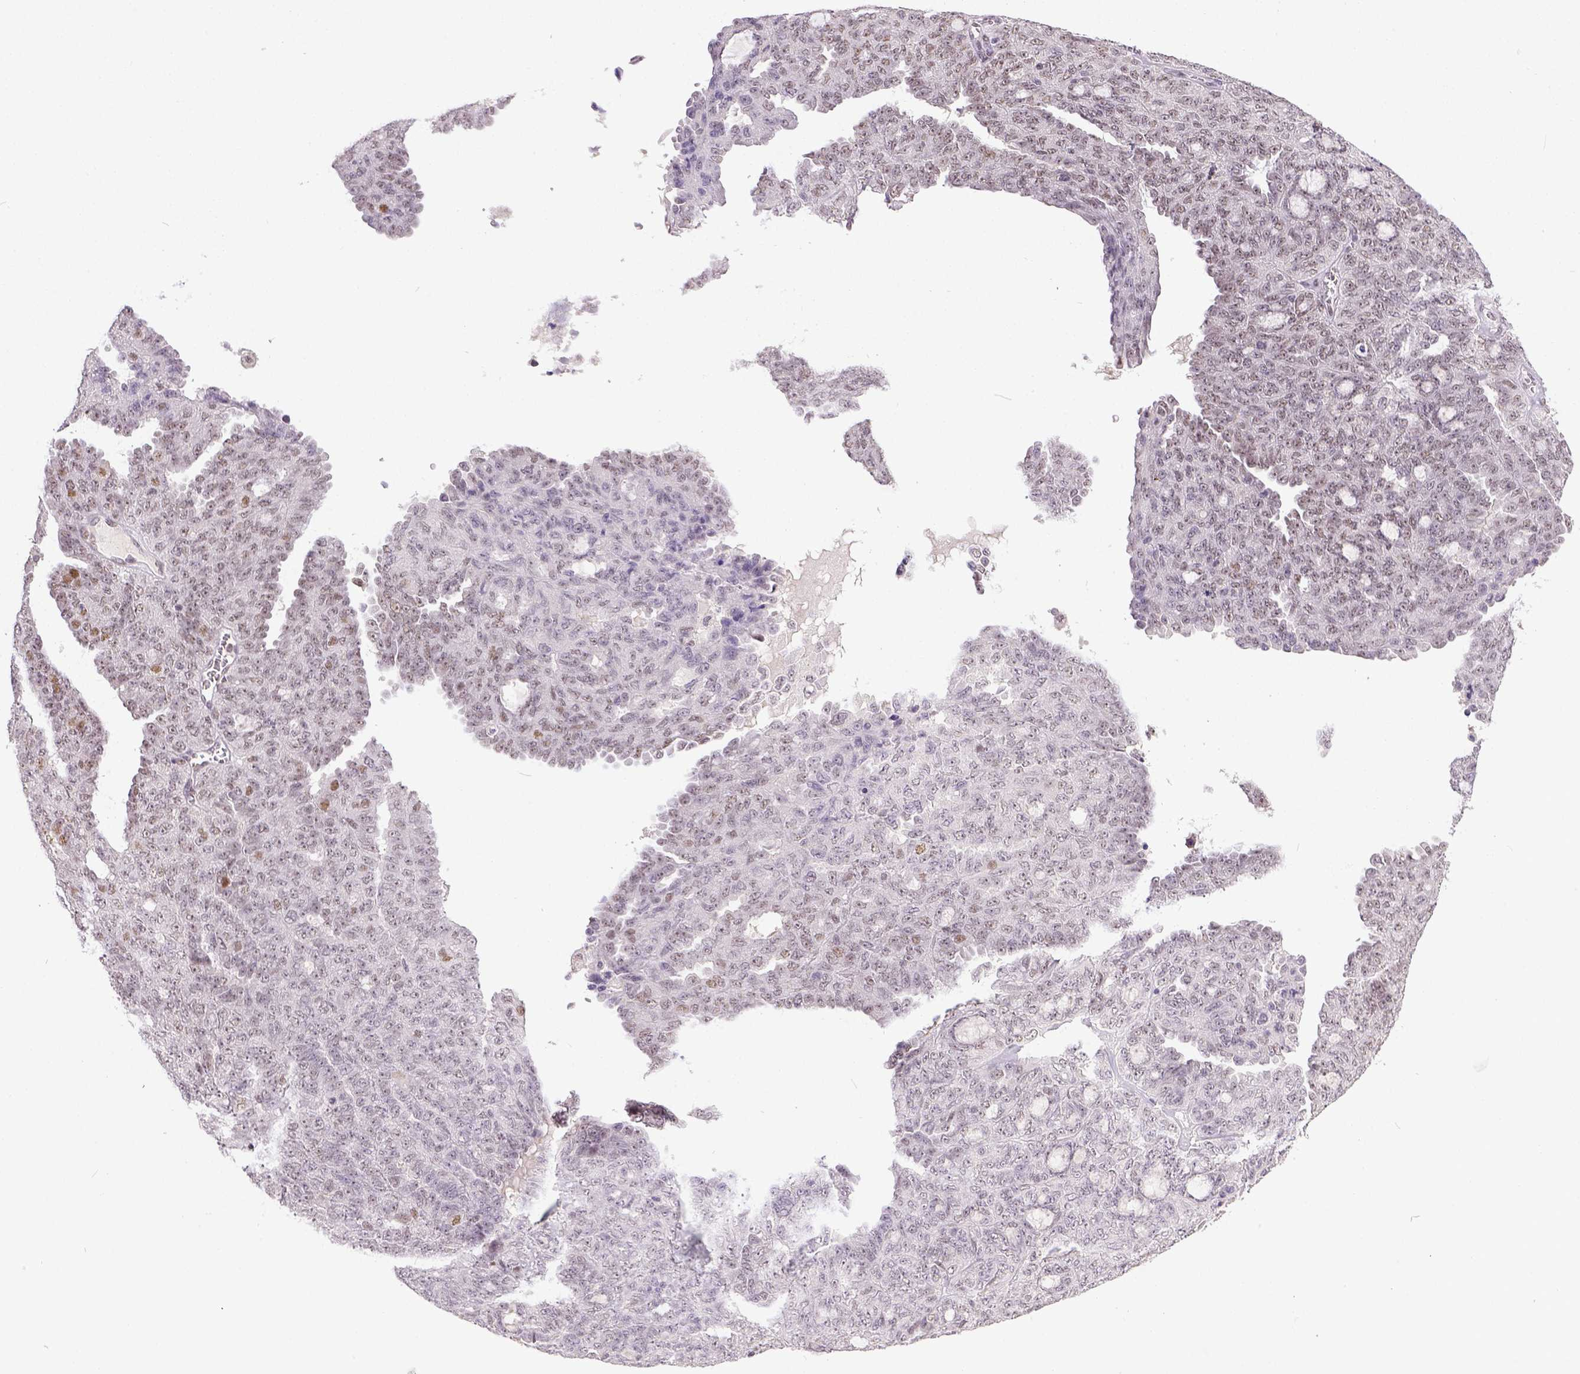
{"staining": {"intensity": "weak", "quantity": "<25%", "location": "nuclear"}, "tissue": "ovarian cancer", "cell_type": "Tumor cells", "image_type": "cancer", "snomed": [{"axis": "morphology", "description": "Cystadenocarcinoma, serous, NOS"}, {"axis": "topography", "description": "Ovary"}], "caption": "The photomicrograph exhibits no significant positivity in tumor cells of ovarian cancer (serous cystadenocarcinoma).", "gene": "ERCC1", "patient": {"sex": "female", "age": 71}}